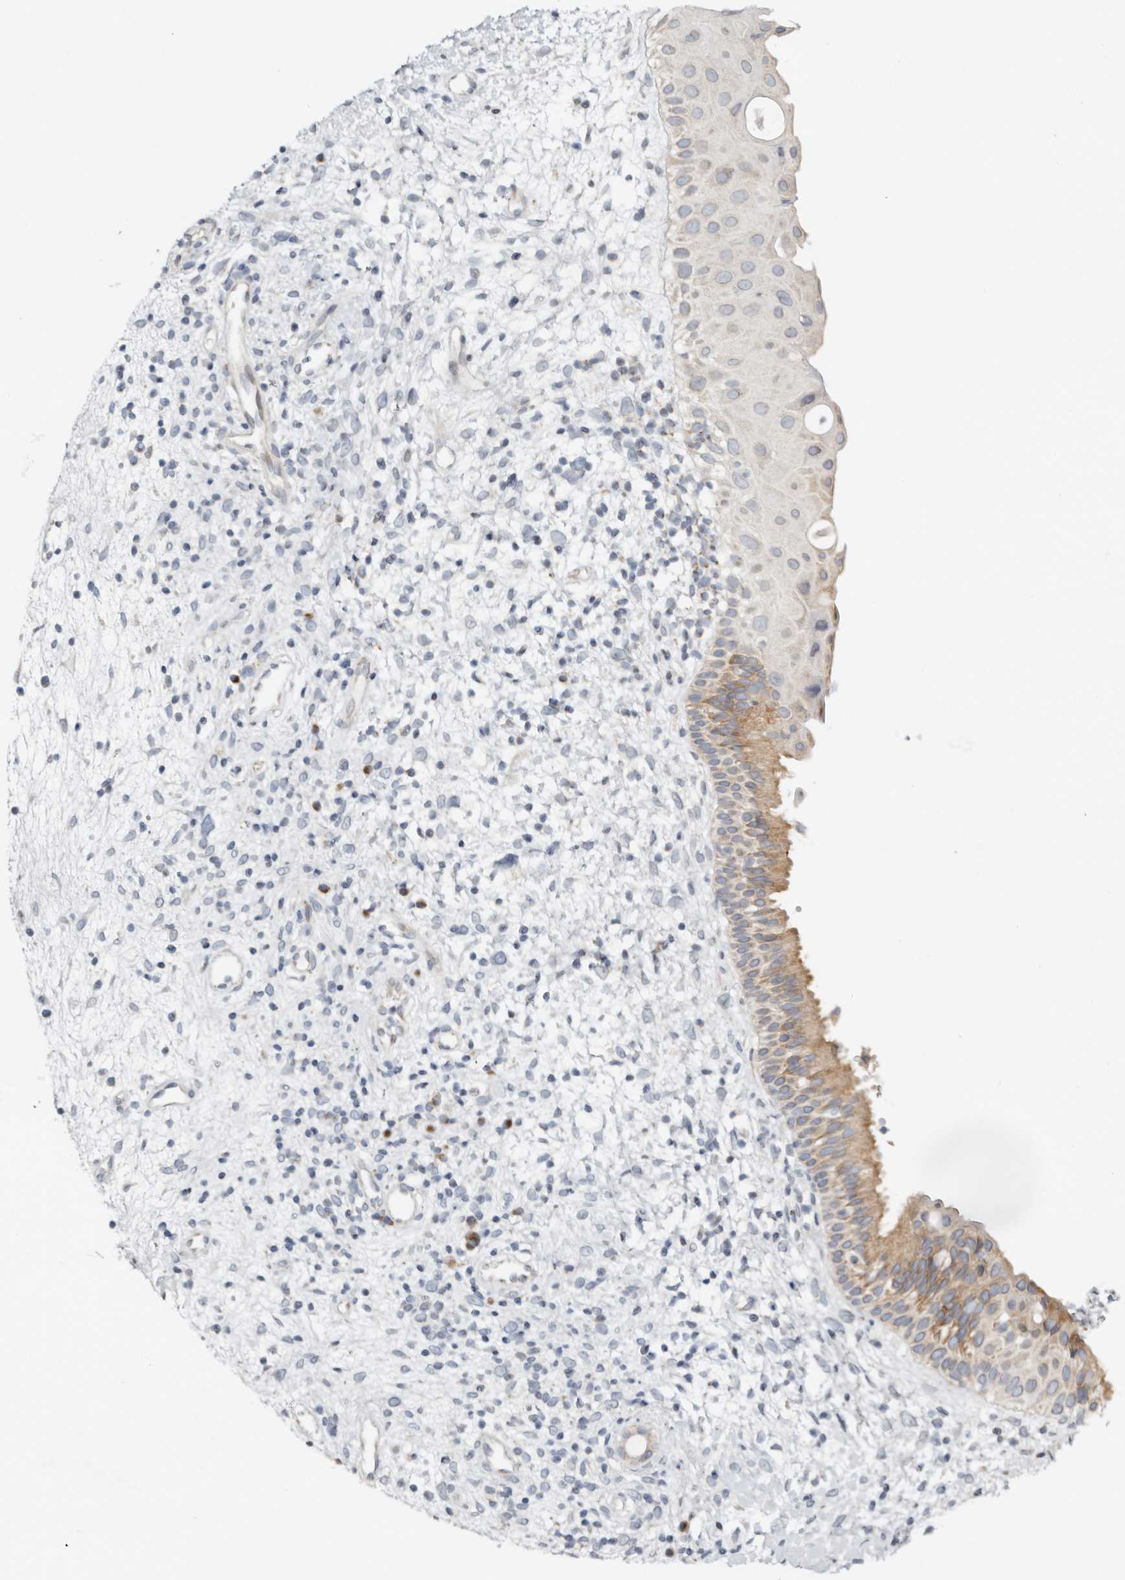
{"staining": {"intensity": "moderate", "quantity": "25%-75%", "location": "cytoplasmic/membranous"}, "tissue": "nasopharynx", "cell_type": "Respiratory epithelial cells", "image_type": "normal", "snomed": [{"axis": "morphology", "description": "Normal tissue, NOS"}, {"axis": "topography", "description": "Nasopharynx"}], "caption": "Human nasopharynx stained with a brown dye exhibits moderate cytoplasmic/membranous positive staining in about 25%-75% of respiratory epithelial cells.", "gene": "KDF1", "patient": {"sex": "male", "age": 22}}